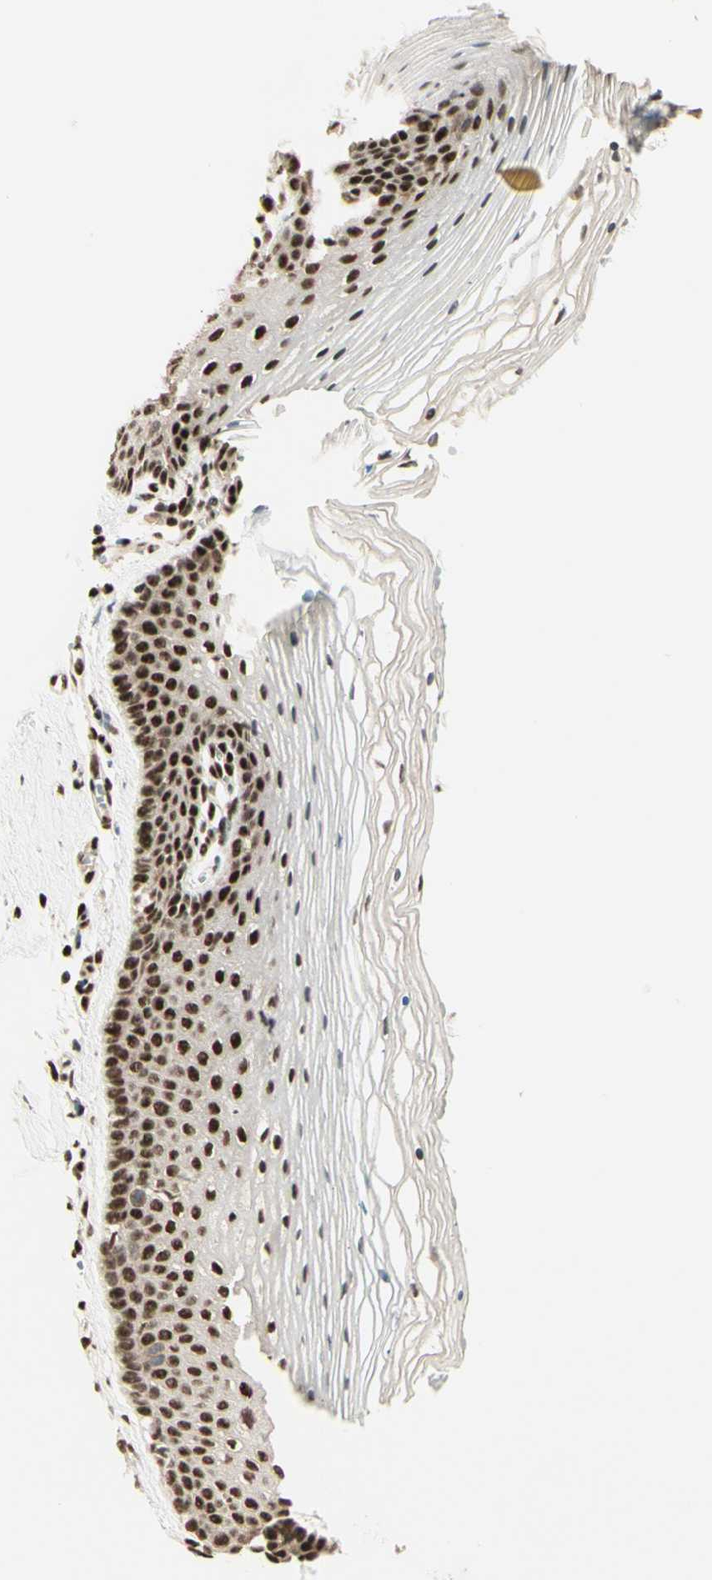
{"staining": {"intensity": "strong", "quantity": ">75%", "location": "nuclear"}, "tissue": "vagina", "cell_type": "Squamous epithelial cells", "image_type": "normal", "snomed": [{"axis": "morphology", "description": "Normal tissue, NOS"}, {"axis": "topography", "description": "Vagina"}], "caption": "Squamous epithelial cells show strong nuclear expression in approximately >75% of cells in normal vagina.", "gene": "NR3C1", "patient": {"sex": "female", "age": 32}}